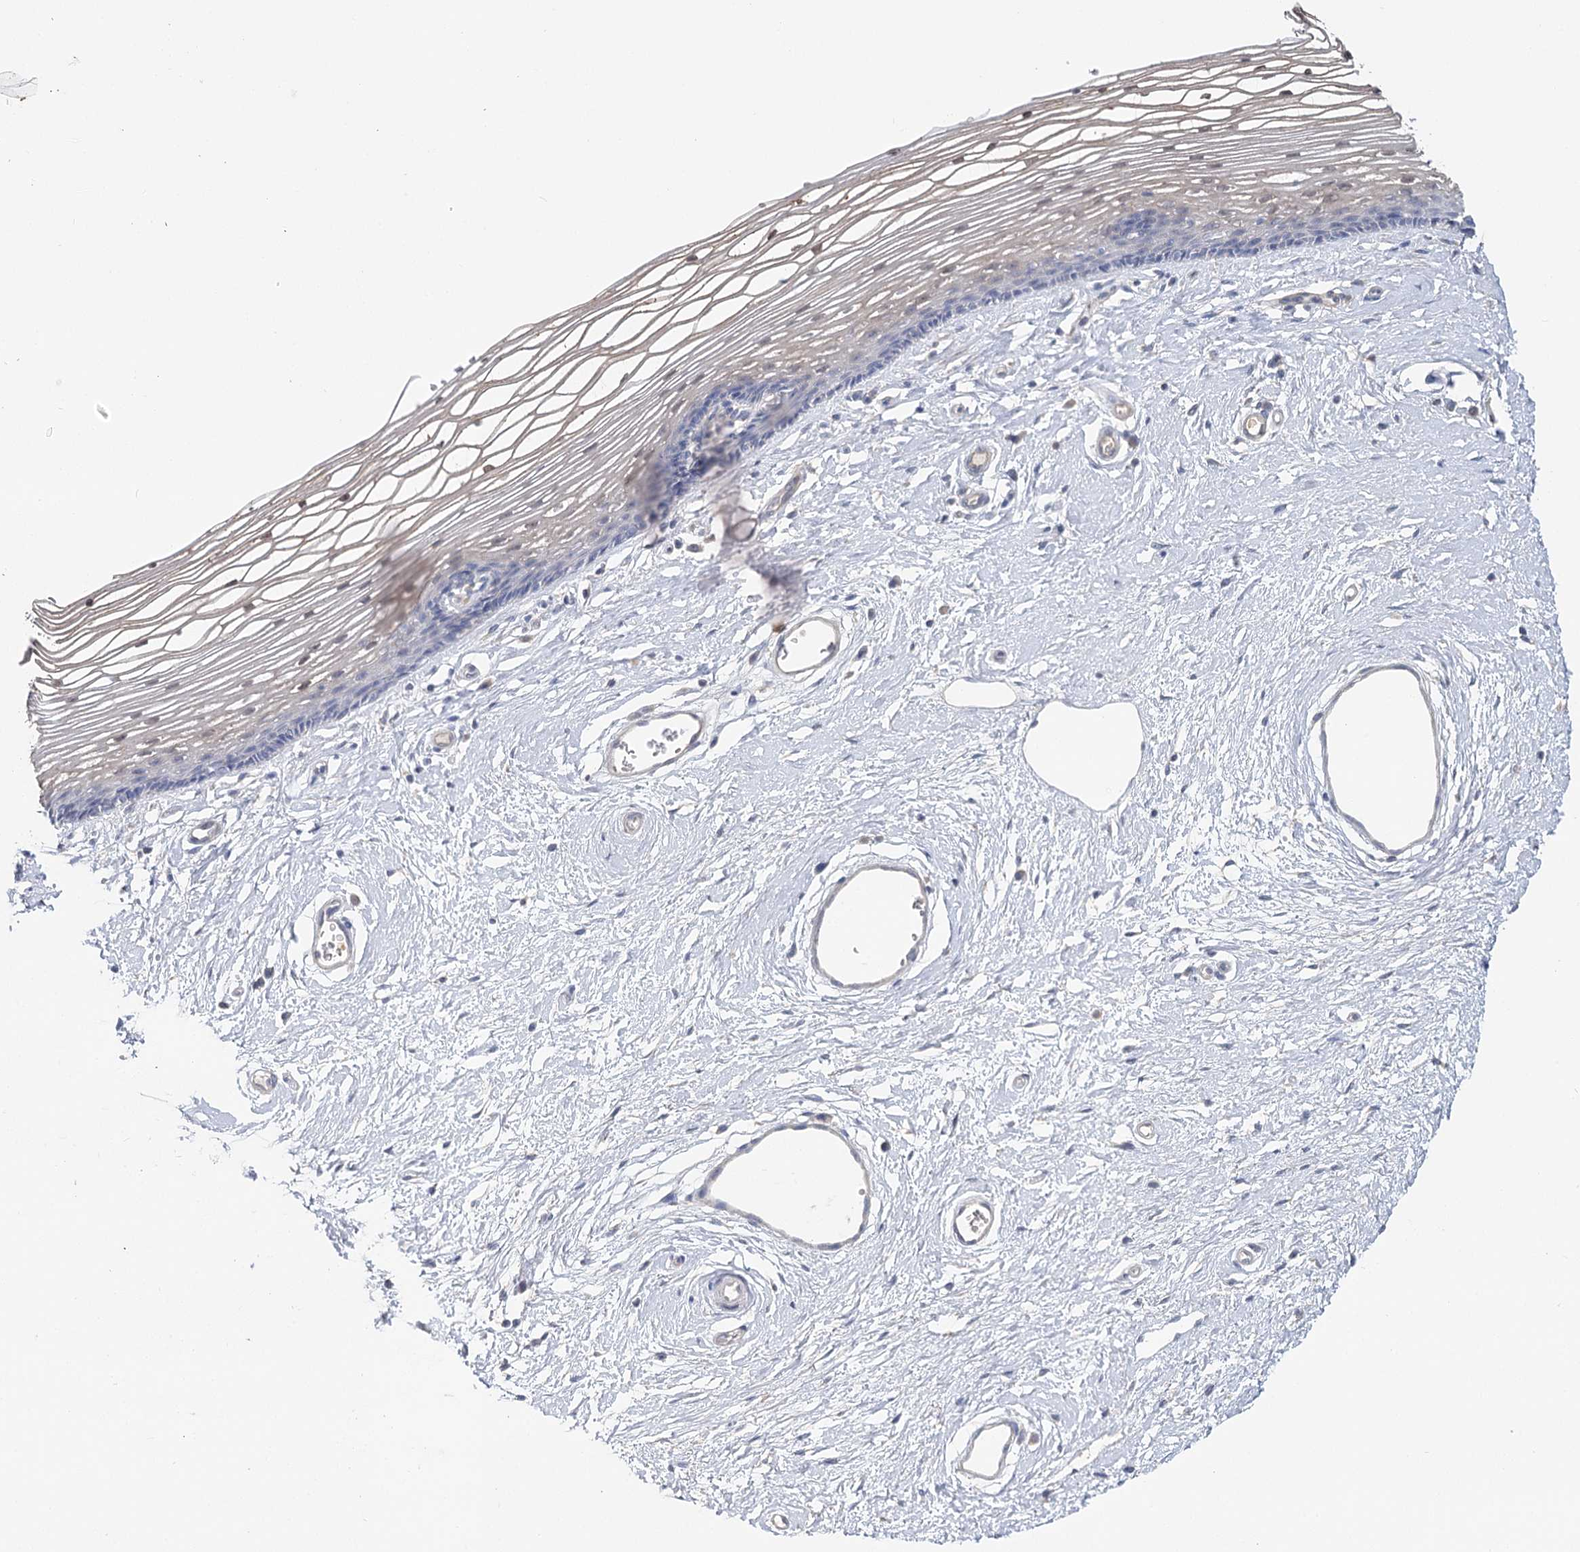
{"staining": {"intensity": "weak", "quantity": "<25%", "location": "cytoplasmic/membranous"}, "tissue": "vagina", "cell_type": "Squamous epithelial cells", "image_type": "normal", "snomed": [{"axis": "morphology", "description": "Normal tissue, NOS"}, {"axis": "topography", "description": "Vagina"}], "caption": "Immunohistochemical staining of unremarkable human vagina displays no significant staining in squamous epithelial cells.", "gene": "EPB41L5", "patient": {"sex": "female", "age": 46}}